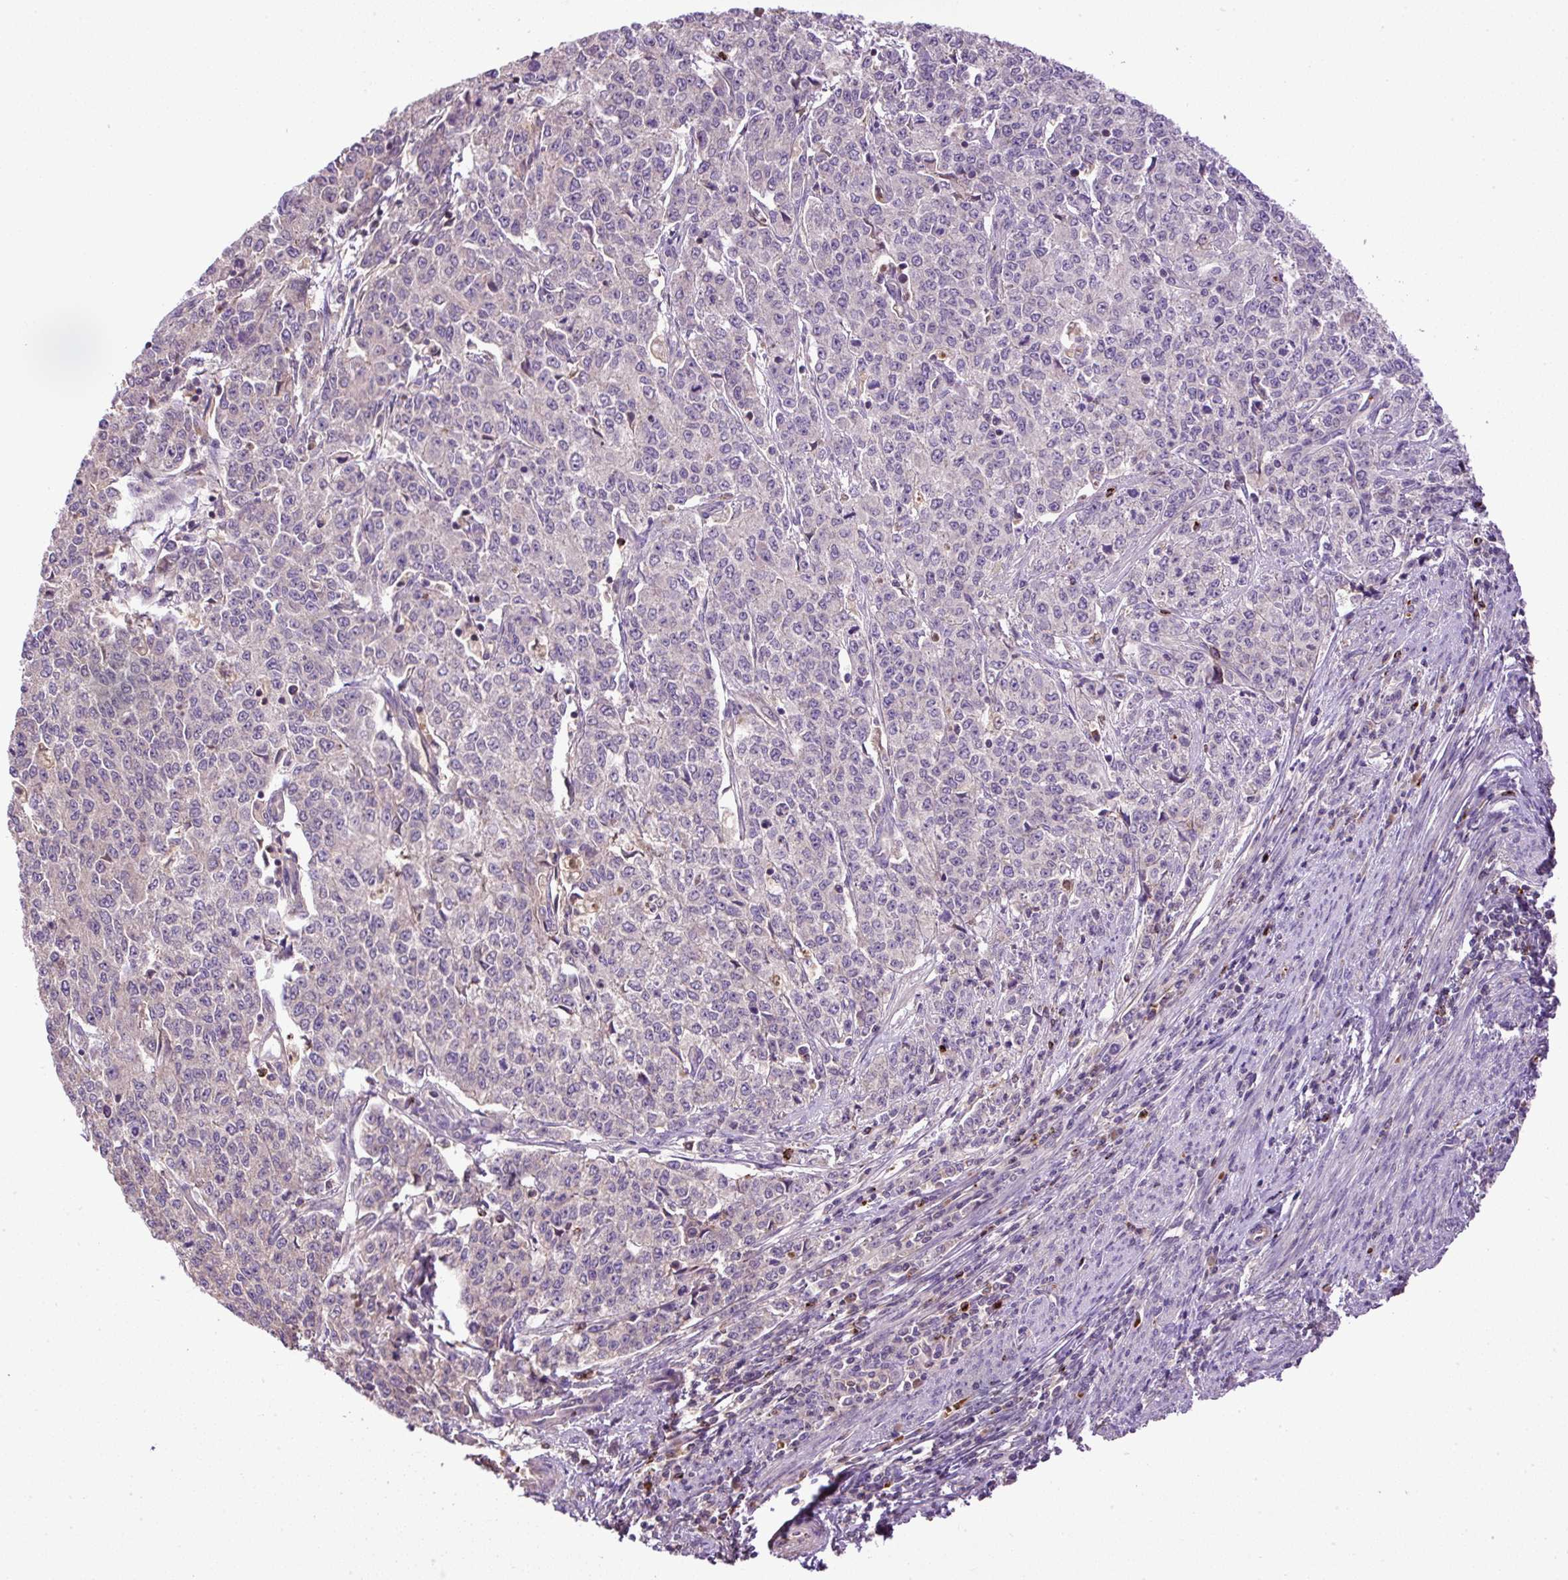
{"staining": {"intensity": "negative", "quantity": "none", "location": "none"}, "tissue": "endometrial cancer", "cell_type": "Tumor cells", "image_type": "cancer", "snomed": [{"axis": "morphology", "description": "Adenocarcinoma, NOS"}, {"axis": "topography", "description": "Endometrium"}], "caption": "Immunohistochemistry (IHC) of endometrial cancer displays no expression in tumor cells.", "gene": "CXCL13", "patient": {"sex": "female", "age": 50}}